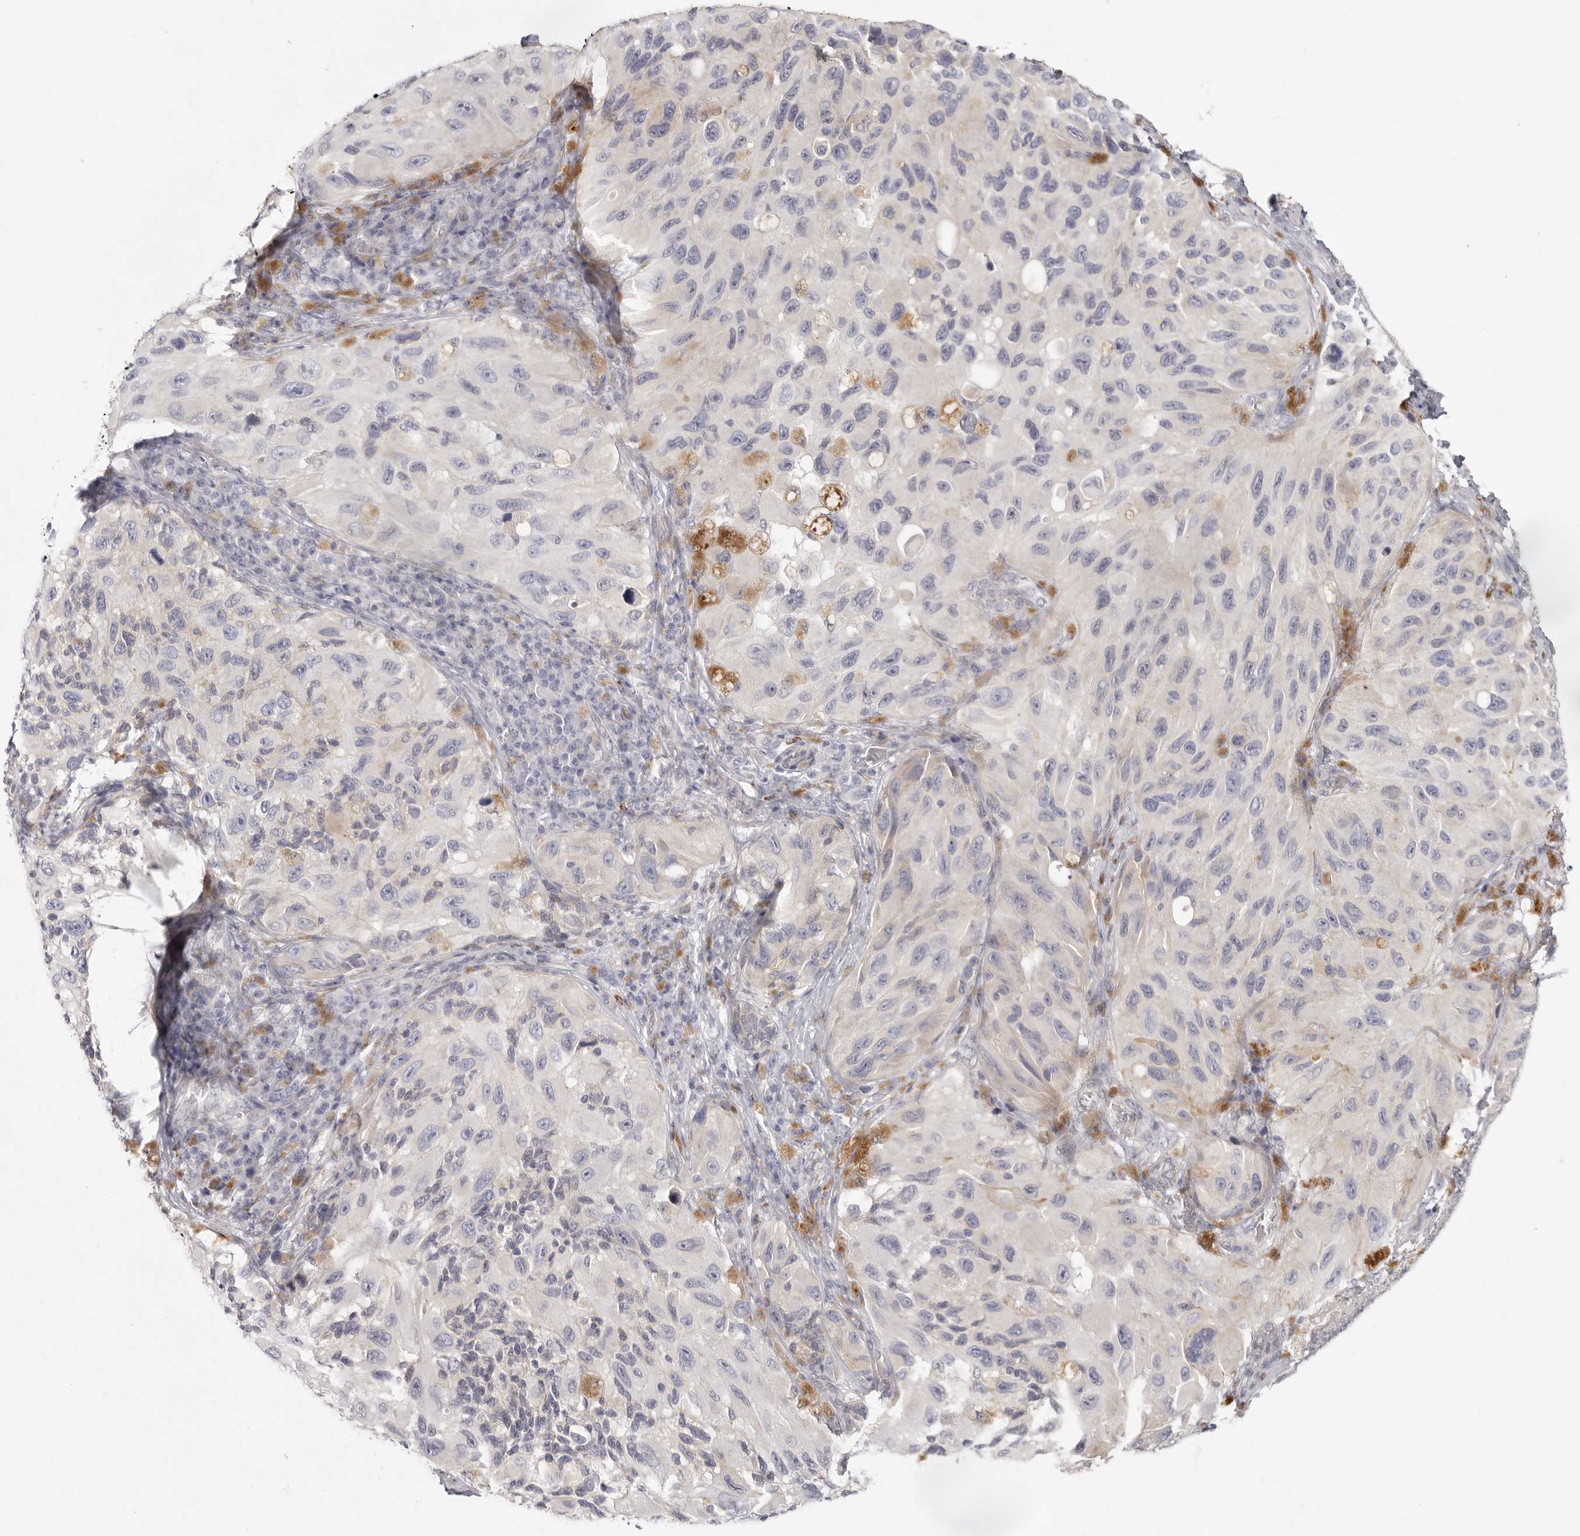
{"staining": {"intensity": "negative", "quantity": "none", "location": "none"}, "tissue": "melanoma", "cell_type": "Tumor cells", "image_type": "cancer", "snomed": [{"axis": "morphology", "description": "Malignant melanoma, NOS"}, {"axis": "topography", "description": "Skin"}], "caption": "Immunohistochemistry (IHC) histopathology image of neoplastic tissue: melanoma stained with DAB (3,3'-diaminobenzidine) reveals no significant protein expression in tumor cells. The staining is performed using DAB brown chromogen with nuclei counter-stained in using hematoxylin.", "gene": "ELP3", "patient": {"sex": "female", "age": 73}}